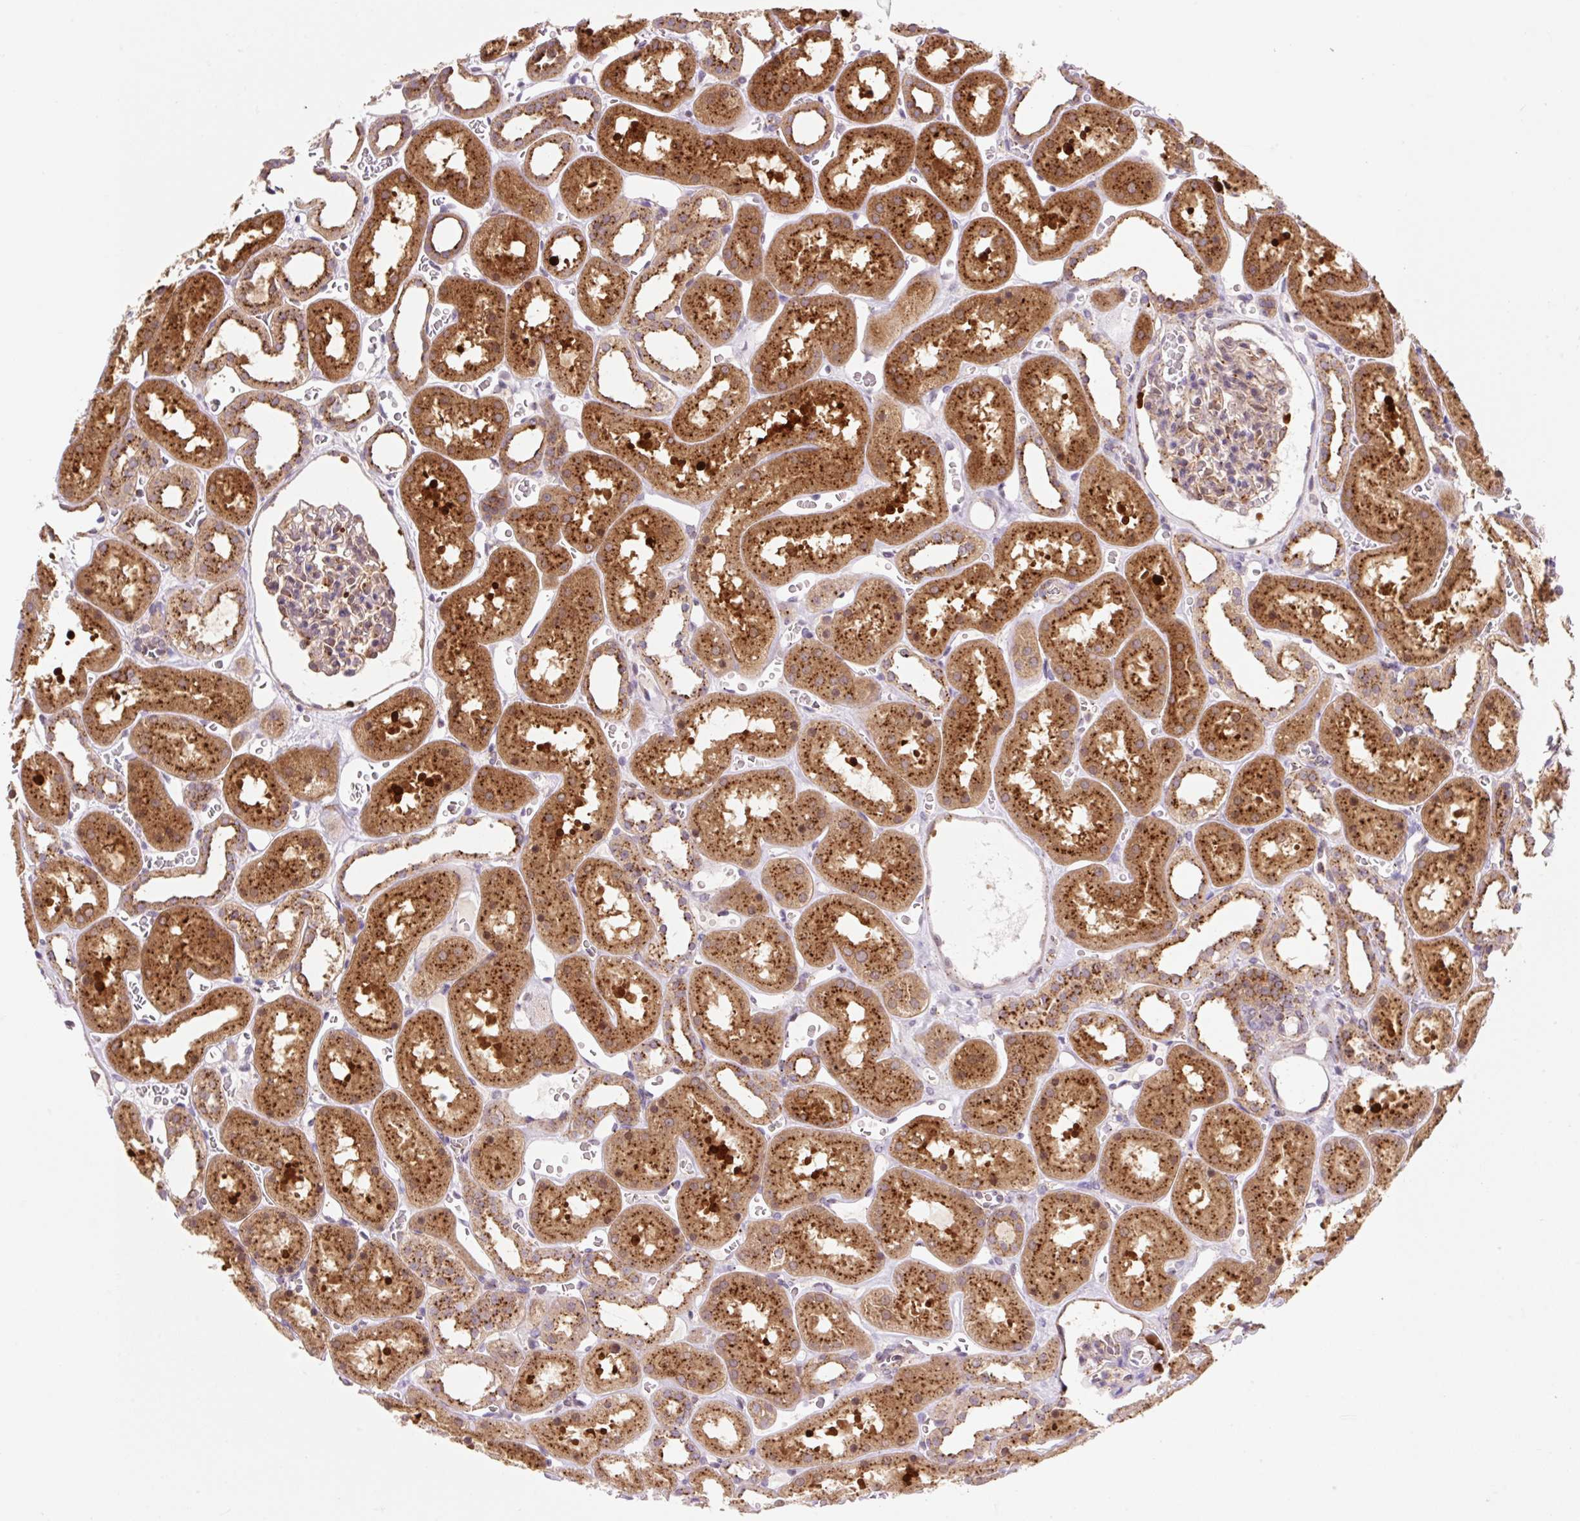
{"staining": {"intensity": "weak", "quantity": "25%-75%", "location": "cytoplasmic/membranous"}, "tissue": "kidney", "cell_type": "Cells in glomeruli", "image_type": "normal", "snomed": [{"axis": "morphology", "description": "Normal tissue, NOS"}, {"axis": "topography", "description": "Kidney"}], "caption": "Human kidney stained with a brown dye reveals weak cytoplasmic/membranous positive positivity in about 25%-75% of cells in glomeruli.", "gene": "VPS4A", "patient": {"sex": "female", "age": 41}}